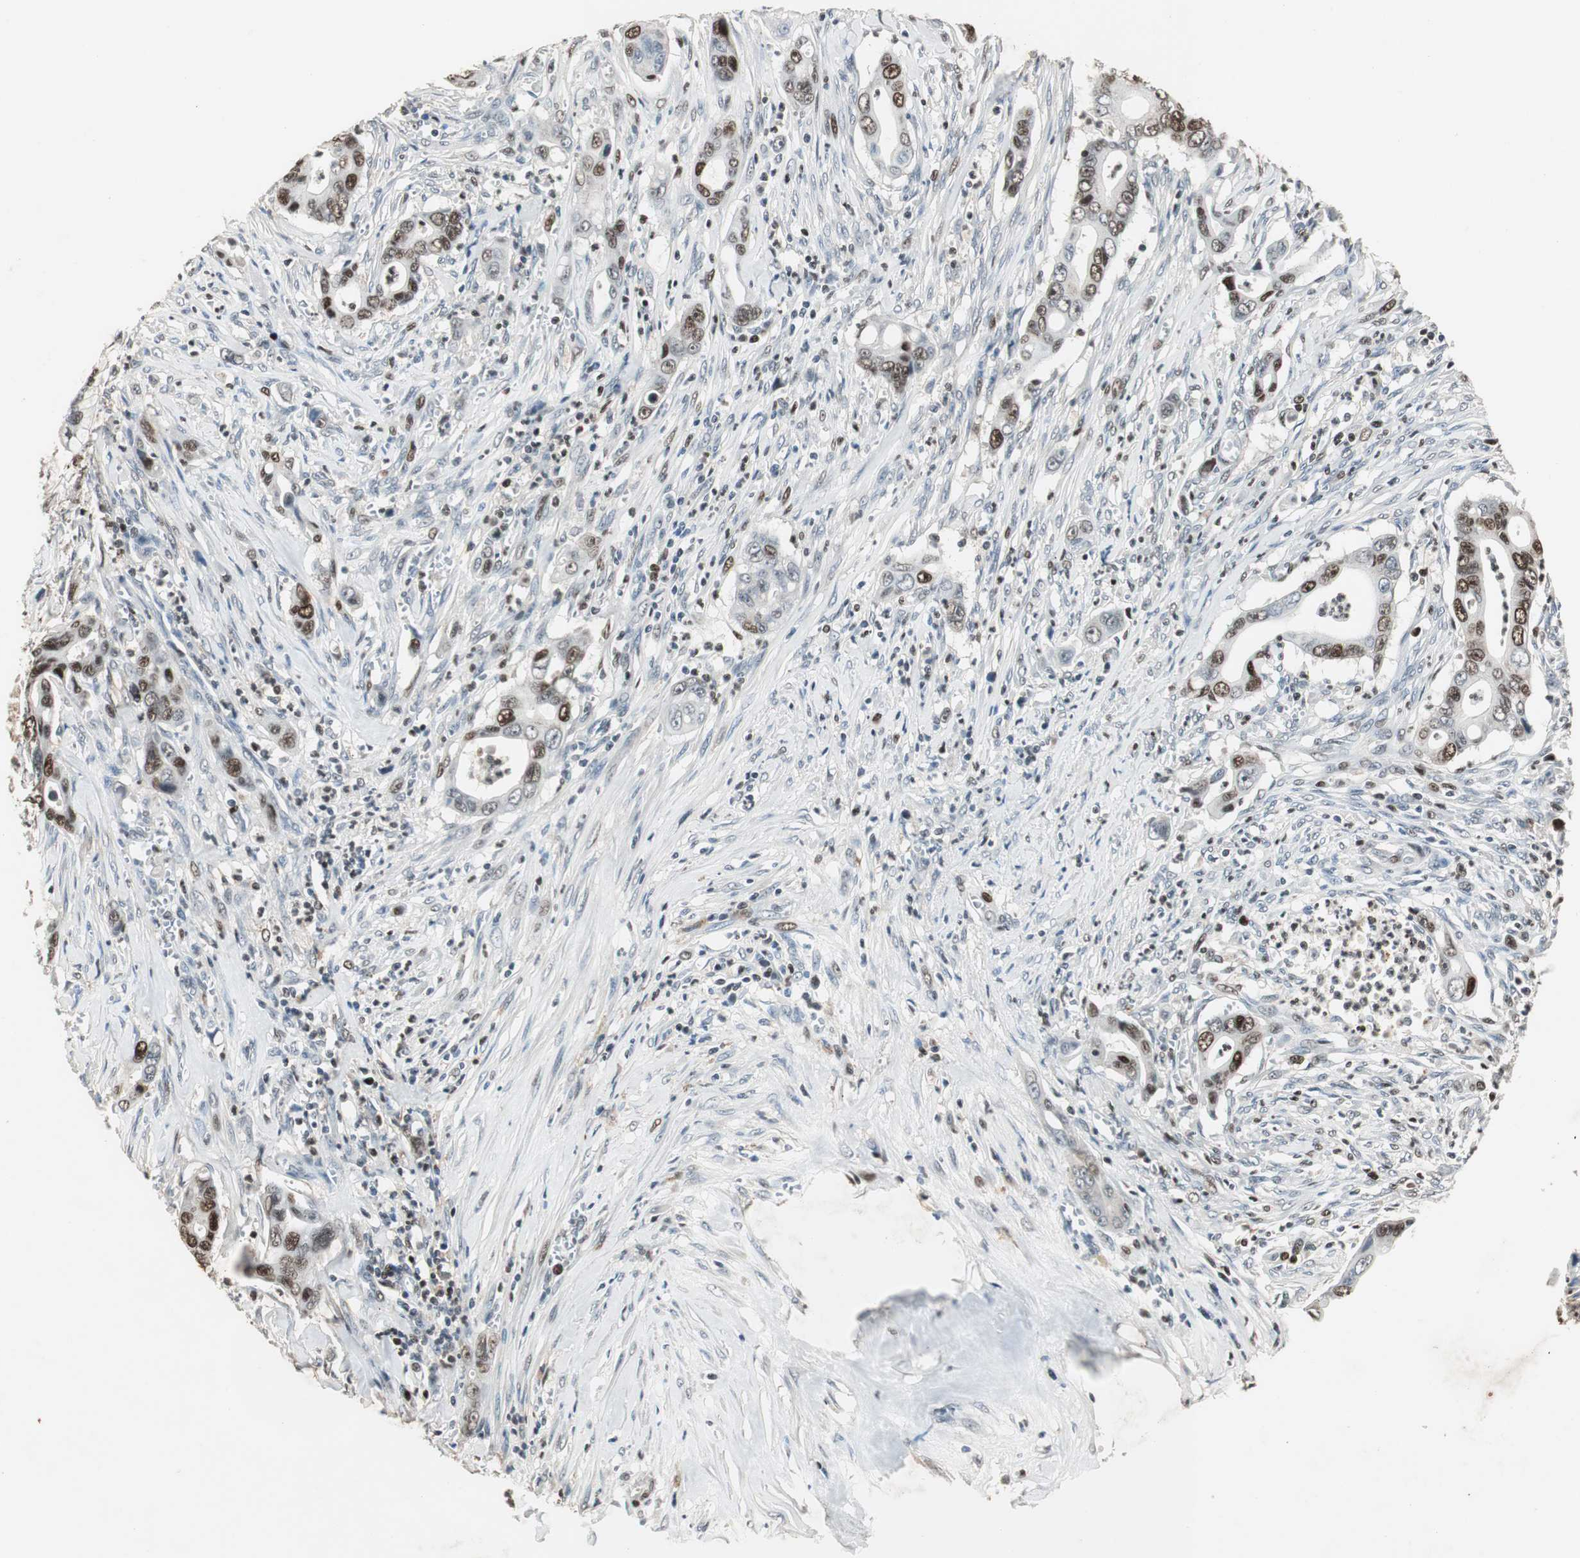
{"staining": {"intensity": "moderate", "quantity": "25%-75%", "location": "nuclear"}, "tissue": "pancreatic cancer", "cell_type": "Tumor cells", "image_type": "cancer", "snomed": [{"axis": "morphology", "description": "Adenocarcinoma, NOS"}, {"axis": "topography", "description": "Pancreas"}], "caption": "Immunohistochemical staining of pancreatic adenocarcinoma exhibits moderate nuclear protein positivity in approximately 25%-75% of tumor cells.", "gene": "FEN1", "patient": {"sex": "male", "age": 59}}